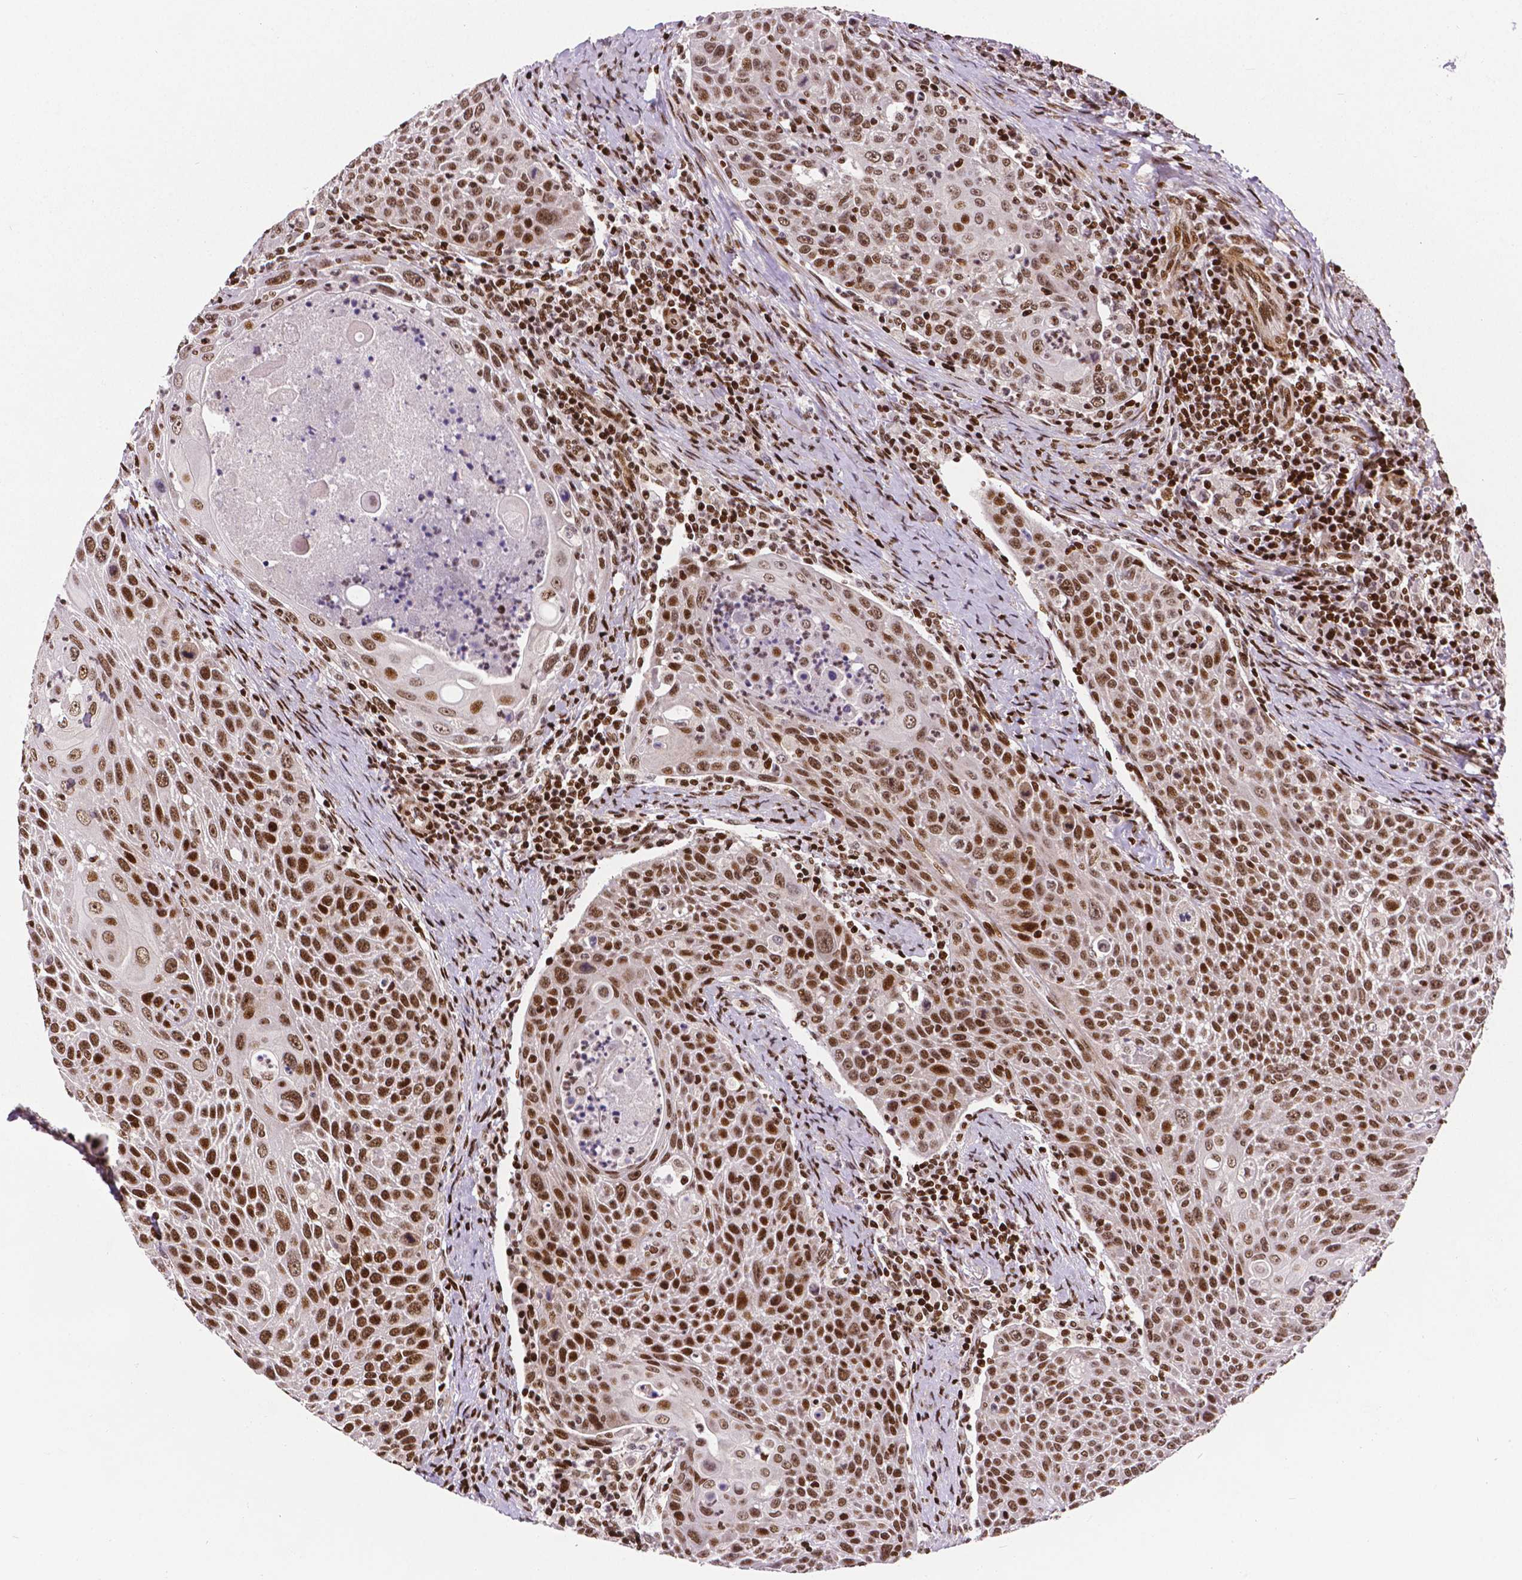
{"staining": {"intensity": "moderate", "quantity": ">75%", "location": "nuclear"}, "tissue": "head and neck cancer", "cell_type": "Tumor cells", "image_type": "cancer", "snomed": [{"axis": "morphology", "description": "Squamous cell carcinoma, NOS"}, {"axis": "topography", "description": "Head-Neck"}], "caption": "Immunohistochemistry (IHC) micrograph of neoplastic tissue: human head and neck cancer (squamous cell carcinoma) stained using immunohistochemistry (IHC) exhibits medium levels of moderate protein expression localized specifically in the nuclear of tumor cells, appearing as a nuclear brown color.", "gene": "CTCF", "patient": {"sex": "male", "age": 69}}